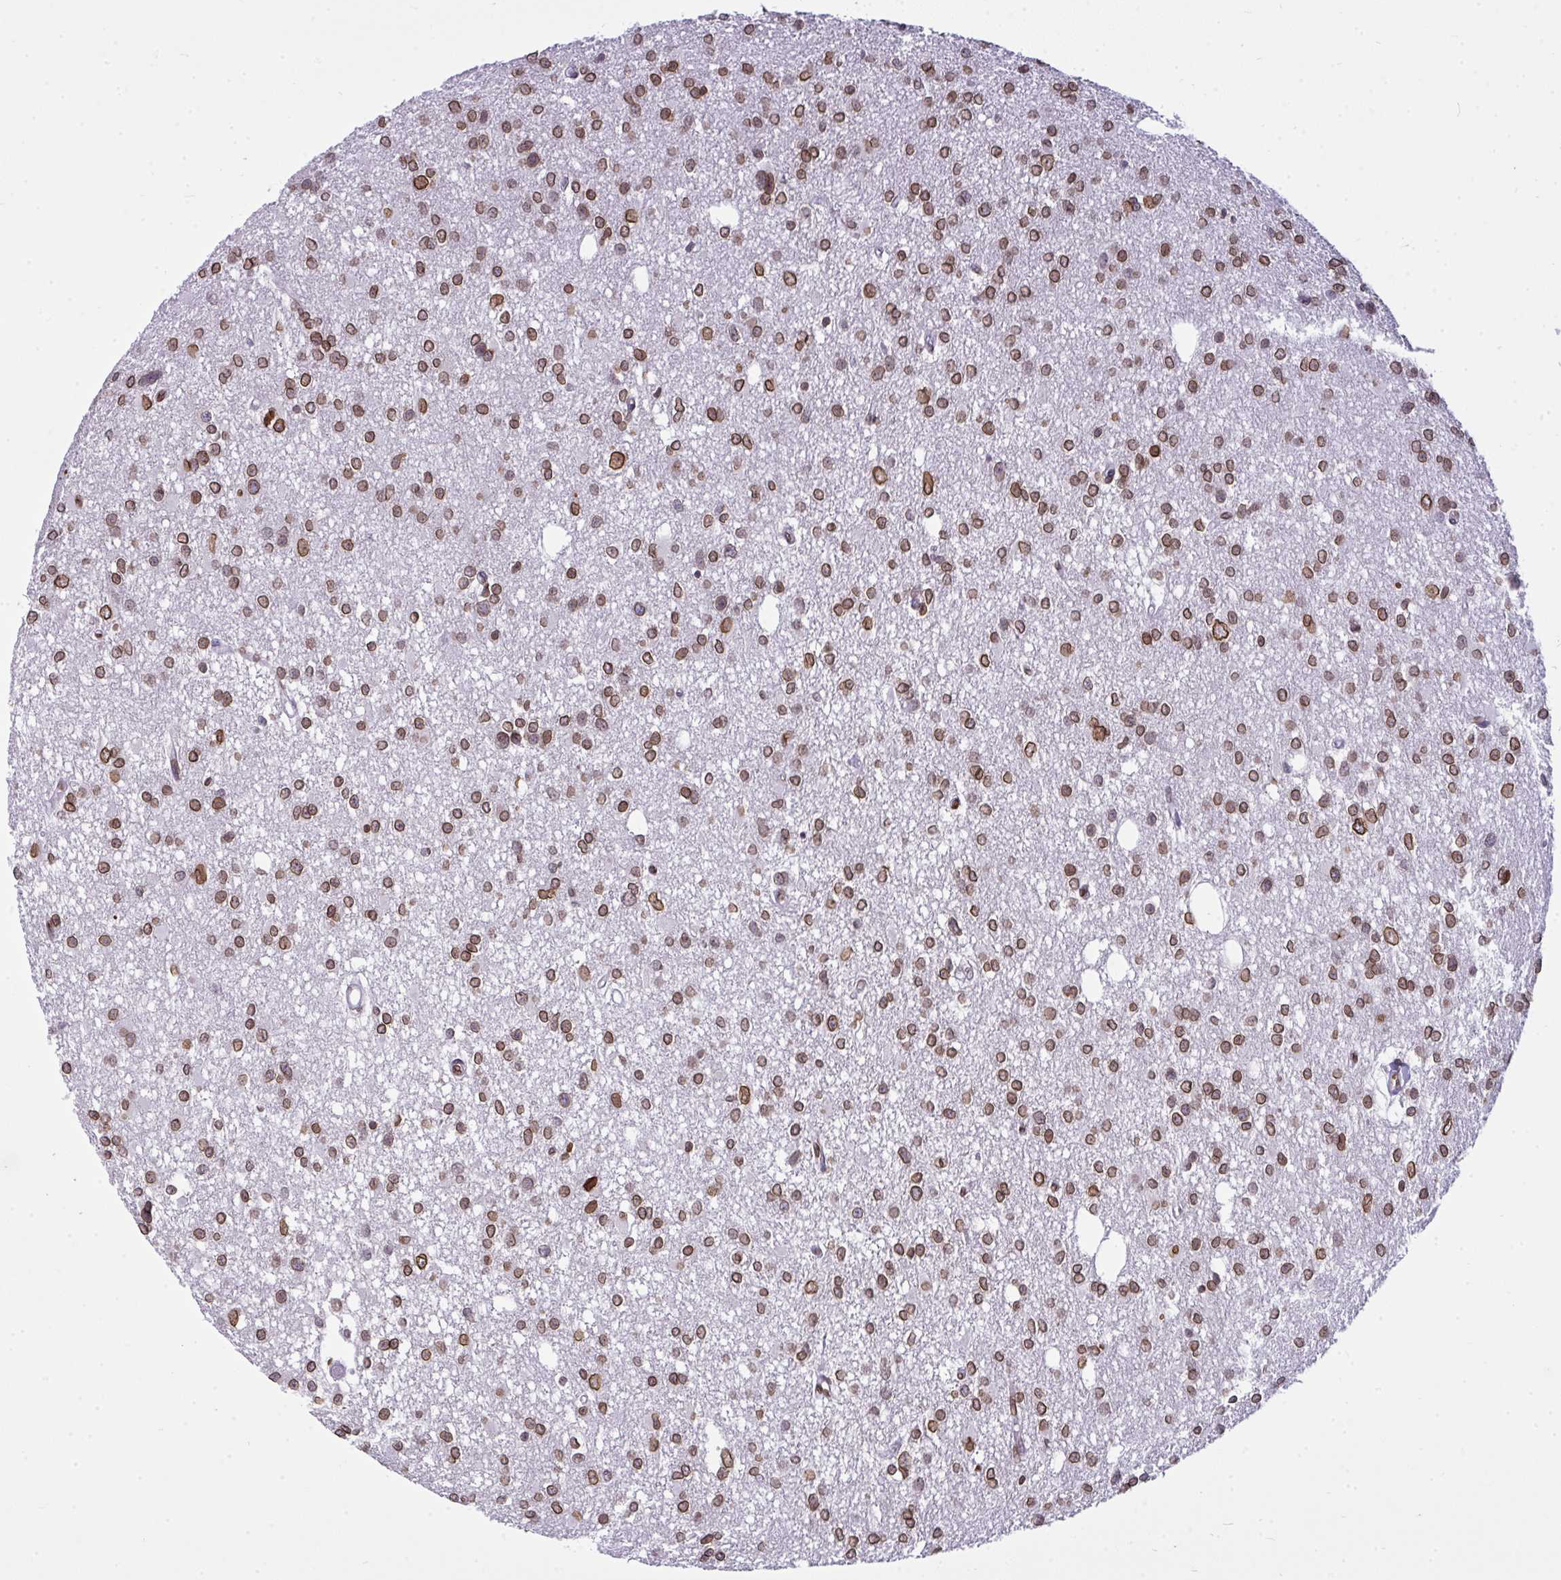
{"staining": {"intensity": "moderate", "quantity": ">75%", "location": "cytoplasmic/membranous,nuclear"}, "tissue": "glioma", "cell_type": "Tumor cells", "image_type": "cancer", "snomed": [{"axis": "morphology", "description": "Glioma, malignant, Low grade"}, {"axis": "topography", "description": "Brain"}], "caption": "A medium amount of moderate cytoplasmic/membranous and nuclear expression is appreciated in about >75% of tumor cells in glioma tissue.", "gene": "LMNB2", "patient": {"sex": "male", "age": 26}}